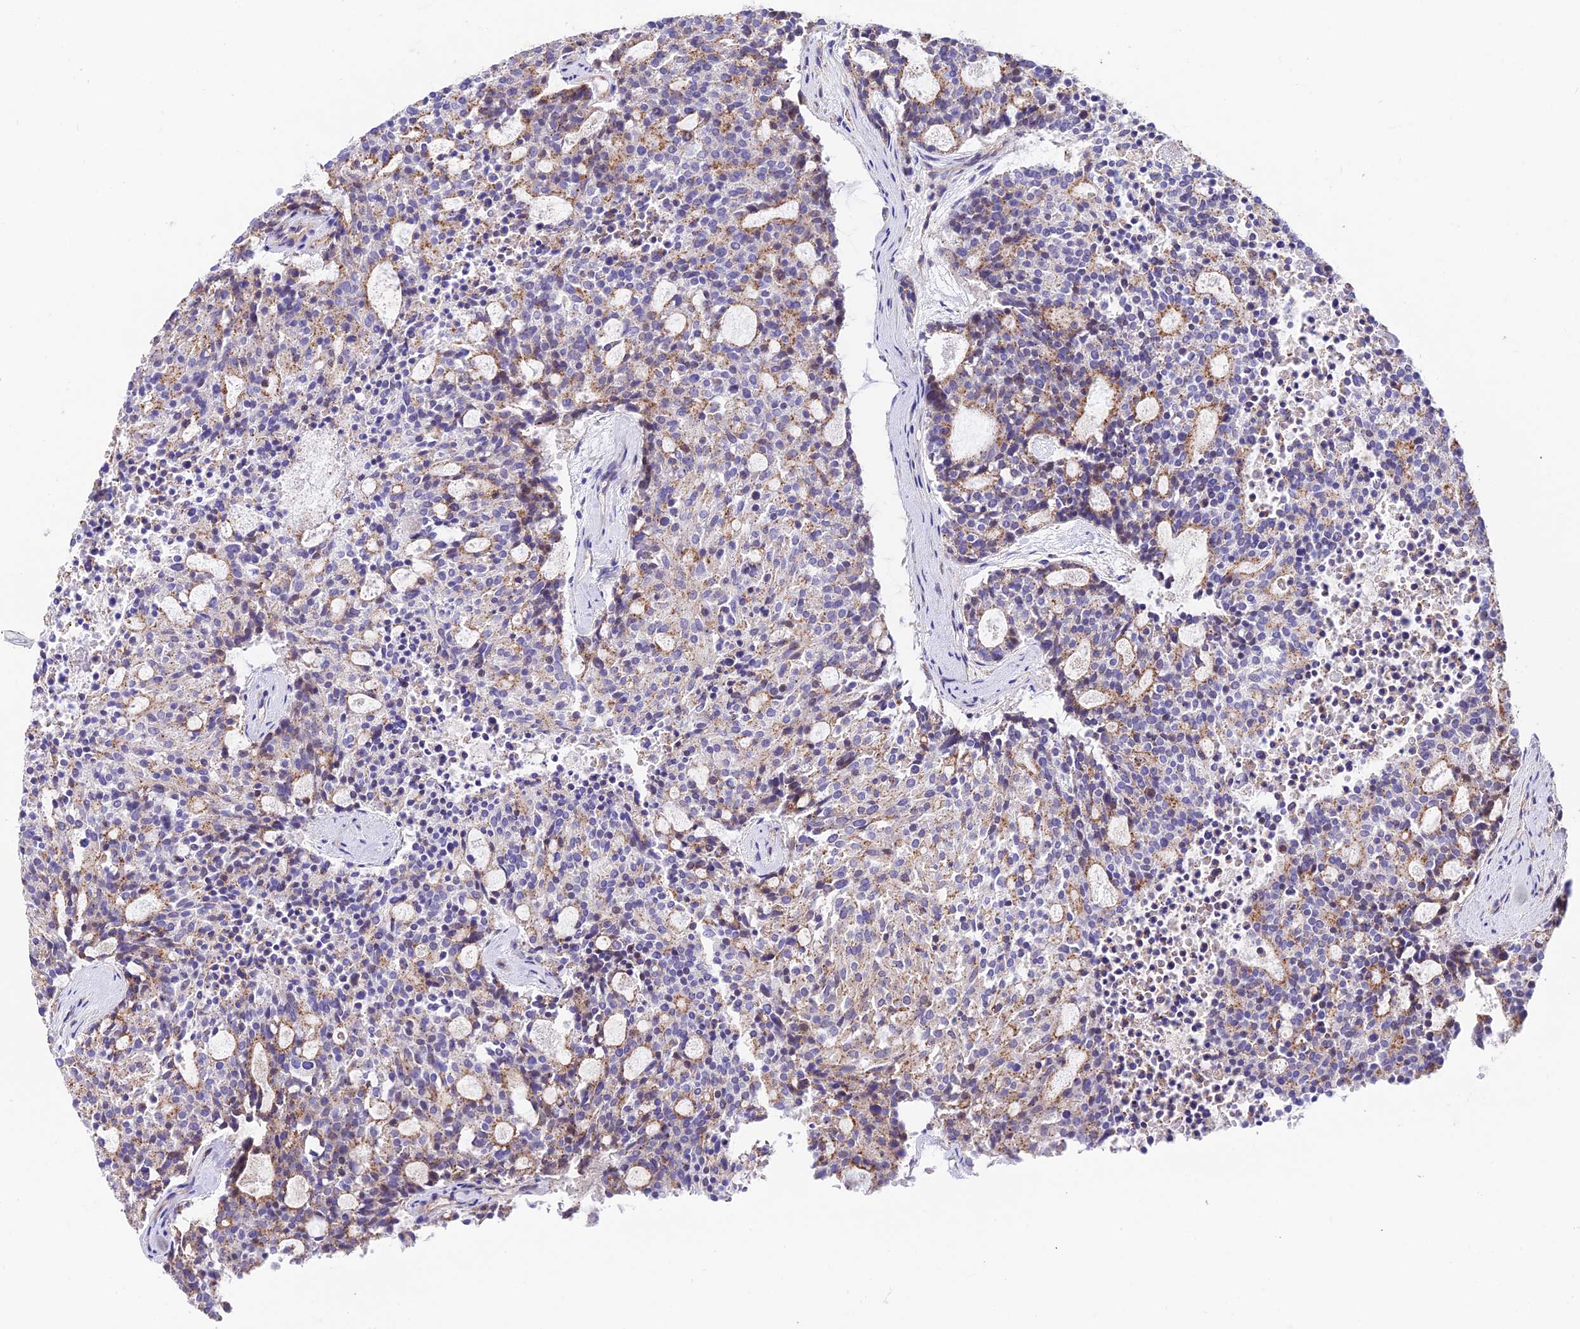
{"staining": {"intensity": "moderate", "quantity": "25%-75%", "location": "cytoplasmic/membranous"}, "tissue": "carcinoid", "cell_type": "Tumor cells", "image_type": "cancer", "snomed": [{"axis": "morphology", "description": "Carcinoid, malignant, NOS"}, {"axis": "topography", "description": "Pancreas"}], "caption": "This histopathology image demonstrates IHC staining of carcinoid, with medium moderate cytoplasmic/membranous positivity in about 25%-75% of tumor cells.", "gene": "QRFP", "patient": {"sex": "female", "age": 54}}